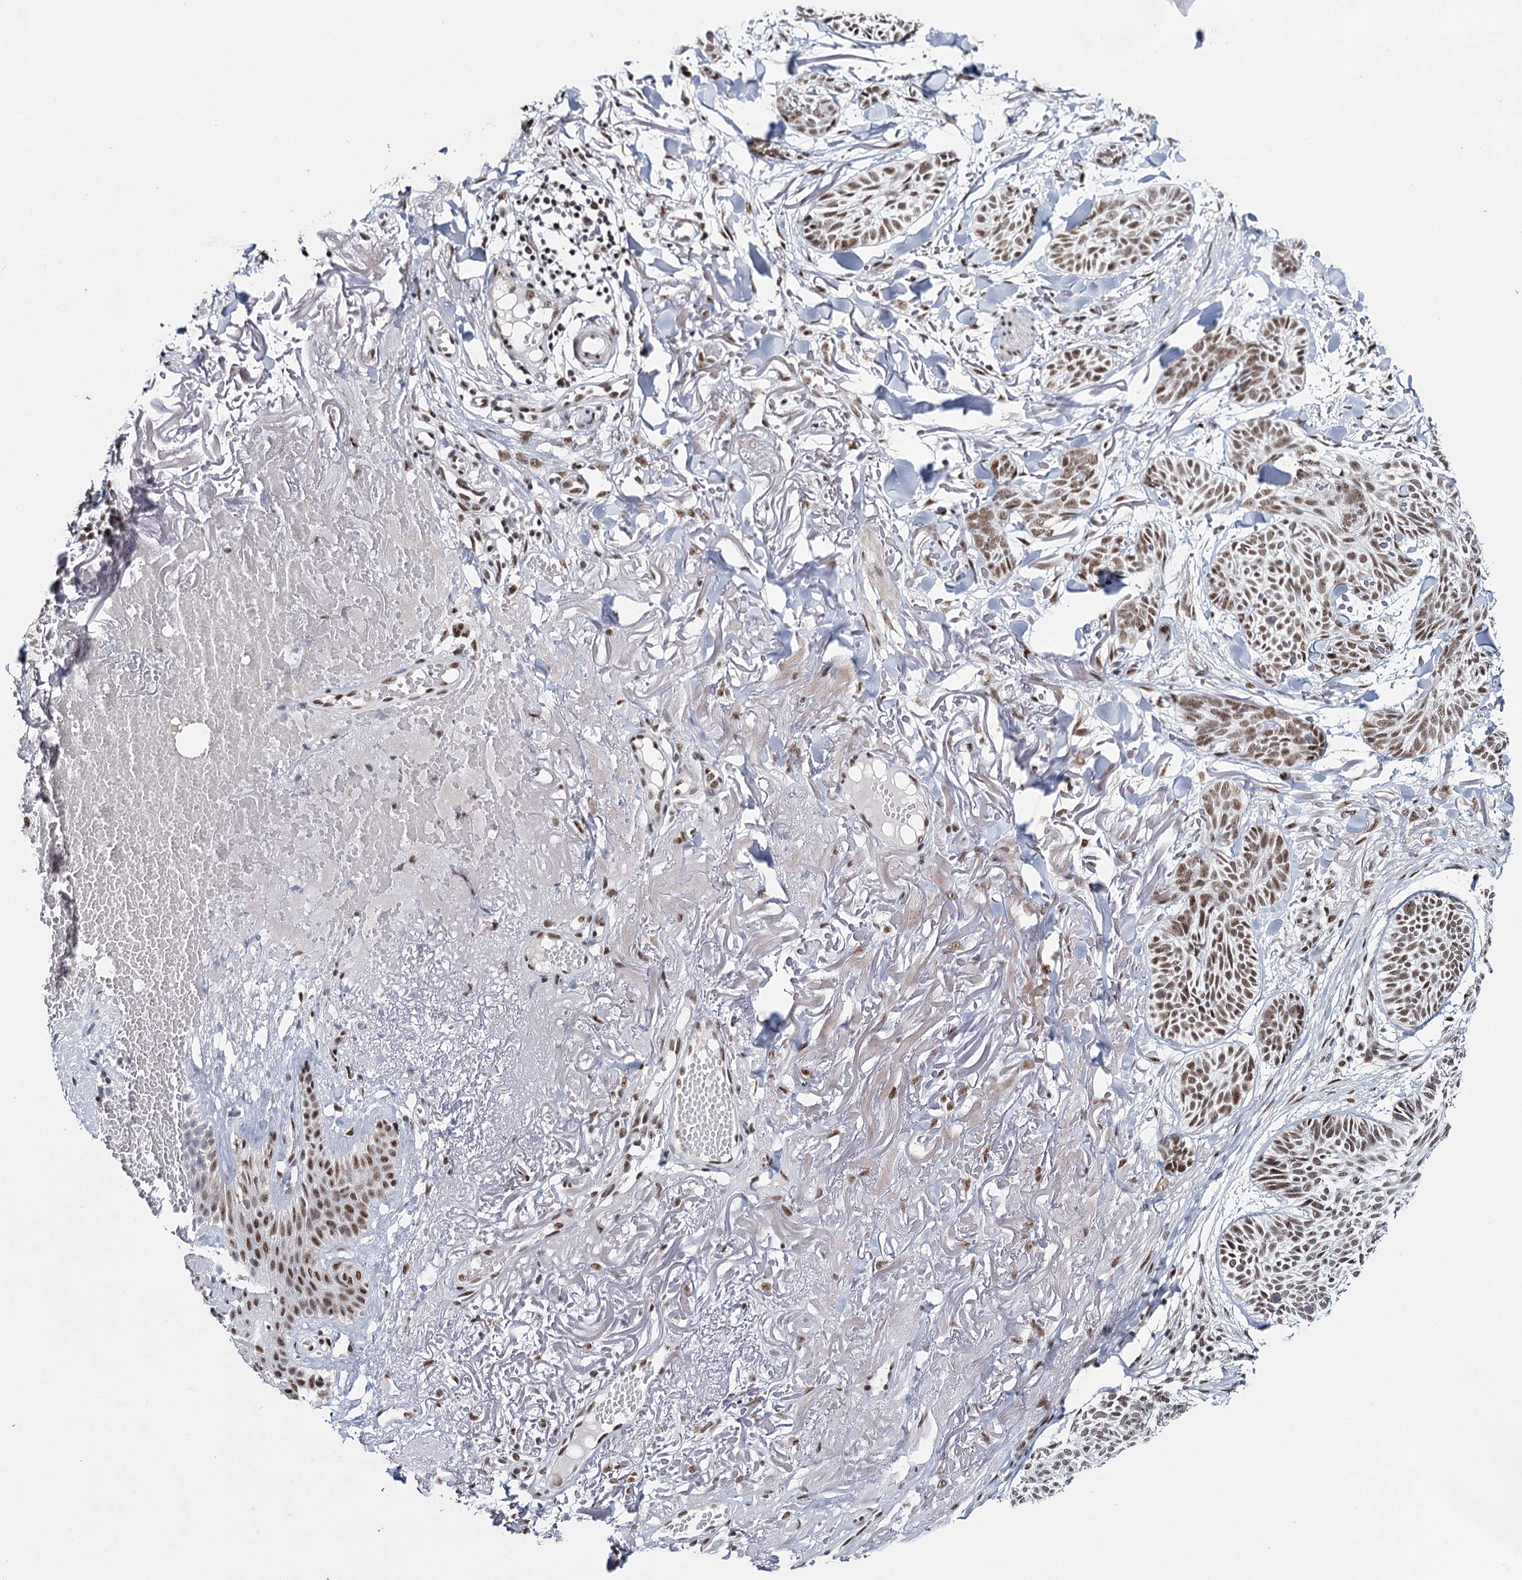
{"staining": {"intensity": "moderate", "quantity": ">75%", "location": "nuclear"}, "tissue": "skin cancer", "cell_type": "Tumor cells", "image_type": "cancer", "snomed": [{"axis": "morphology", "description": "Normal tissue, NOS"}, {"axis": "morphology", "description": "Basal cell carcinoma"}, {"axis": "topography", "description": "Skin"}], "caption": "The micrograph exhibits staining of basal cell carcinoma (skin), revealing moderate nuclear protein positivity (brown color) within tumor cells. The staining was performed using DAB, with brown indicating positive protein expression. Nuclei are stained blue with hematoxylin.", "gene": "SCAF8", "patient": {"sex": "male", "age": 66}}